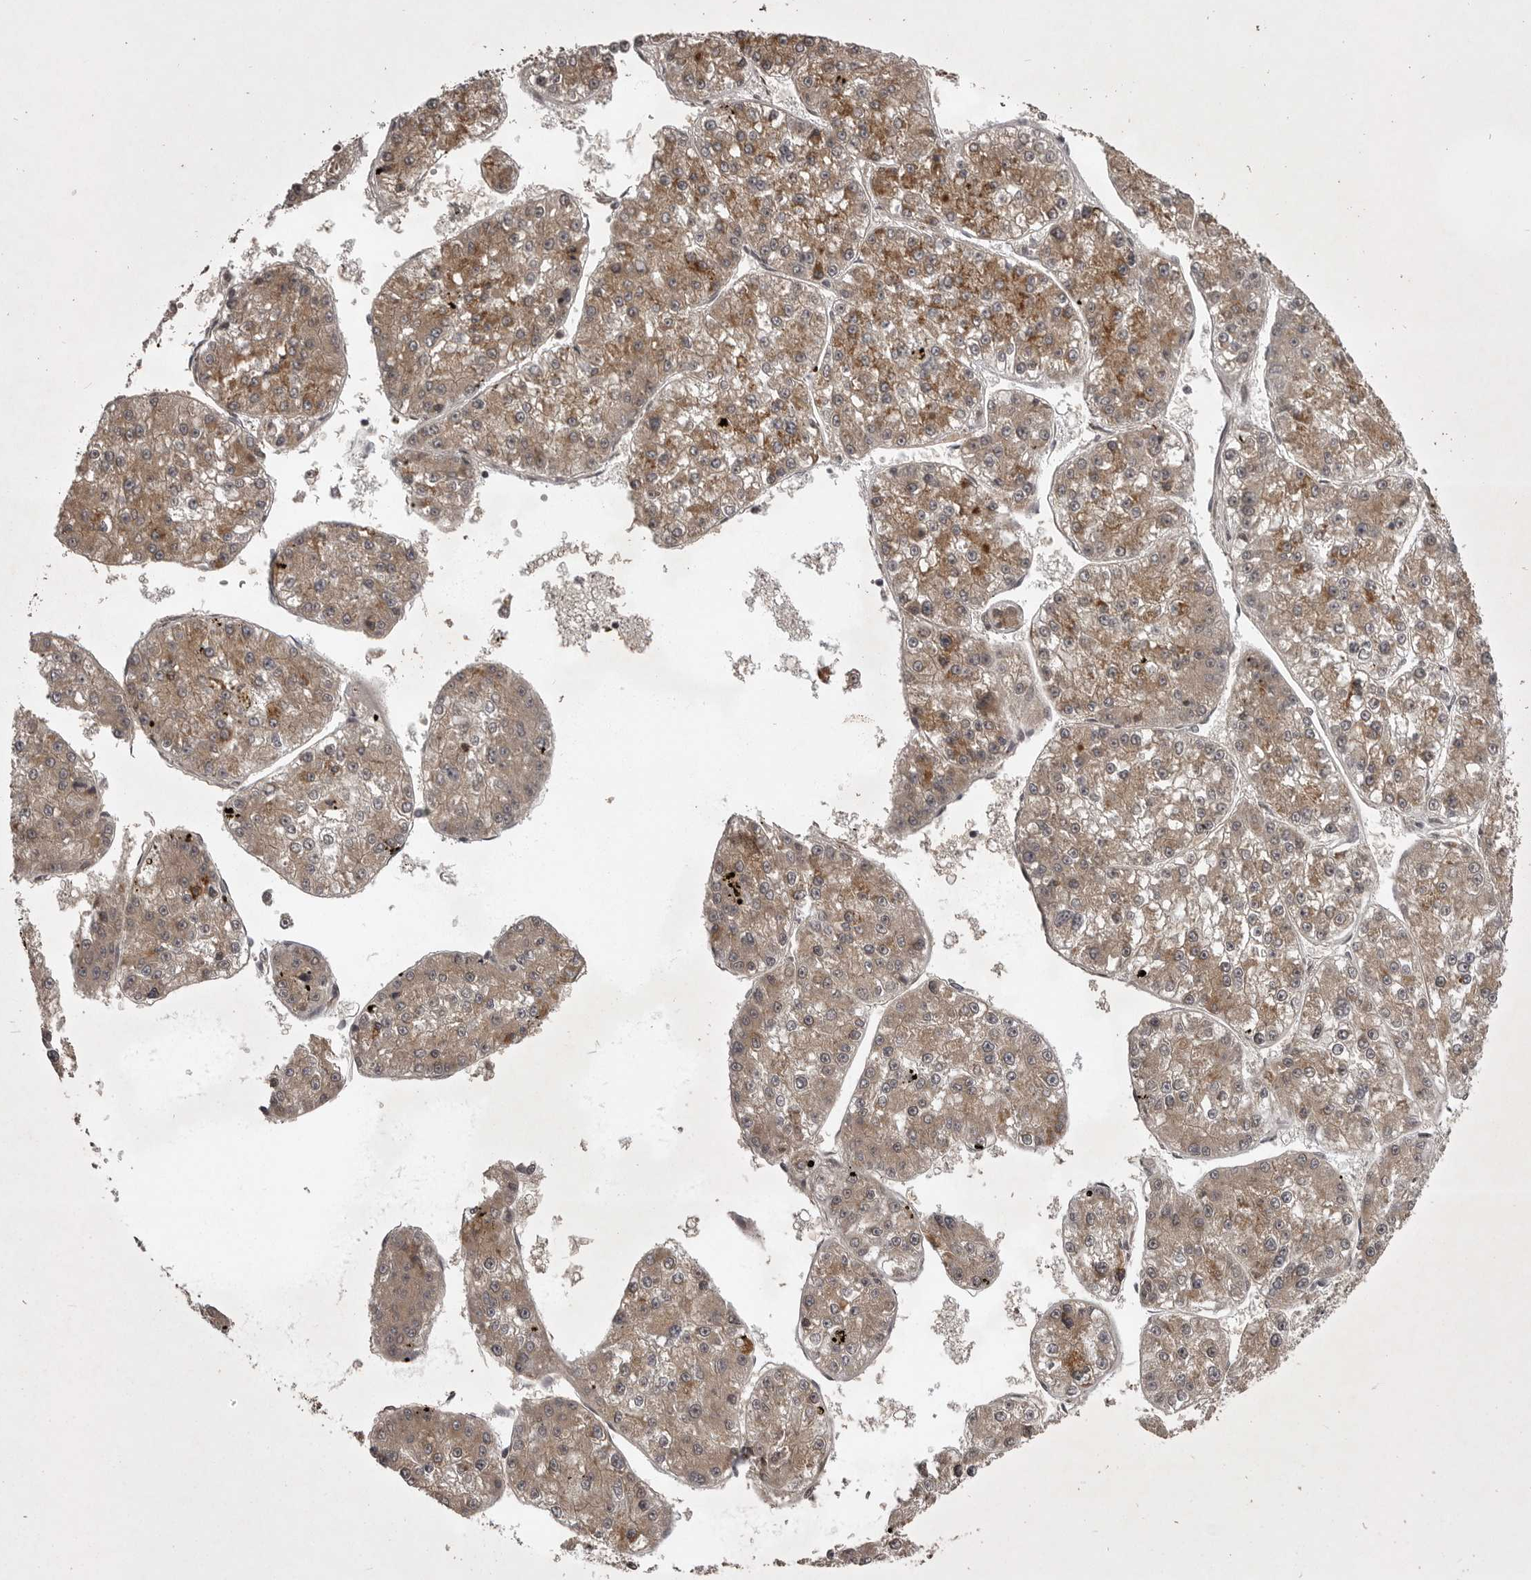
{"staining": {"intensity": "moderate", "quantity": ">75%", "location": "cytoplasmic/membranous"}, "tissue": "liver cancer", "cell_type": "Tumor cells", "image_type": "cancer", "snomed": [{"axis": "morphology", "description": "Carcinoma, Hepatocellular, NOS"}, {"axis": "topography", "description": "Liver"}], "caption": "Immunohistochemical staining of human liver cancer demonstrates medium levels of moderate cytoplasmic/membranous protein expression in about >75% of tumor cells.", "gene": "SNX16", "patient": {"sex": "female", "age": 73}}